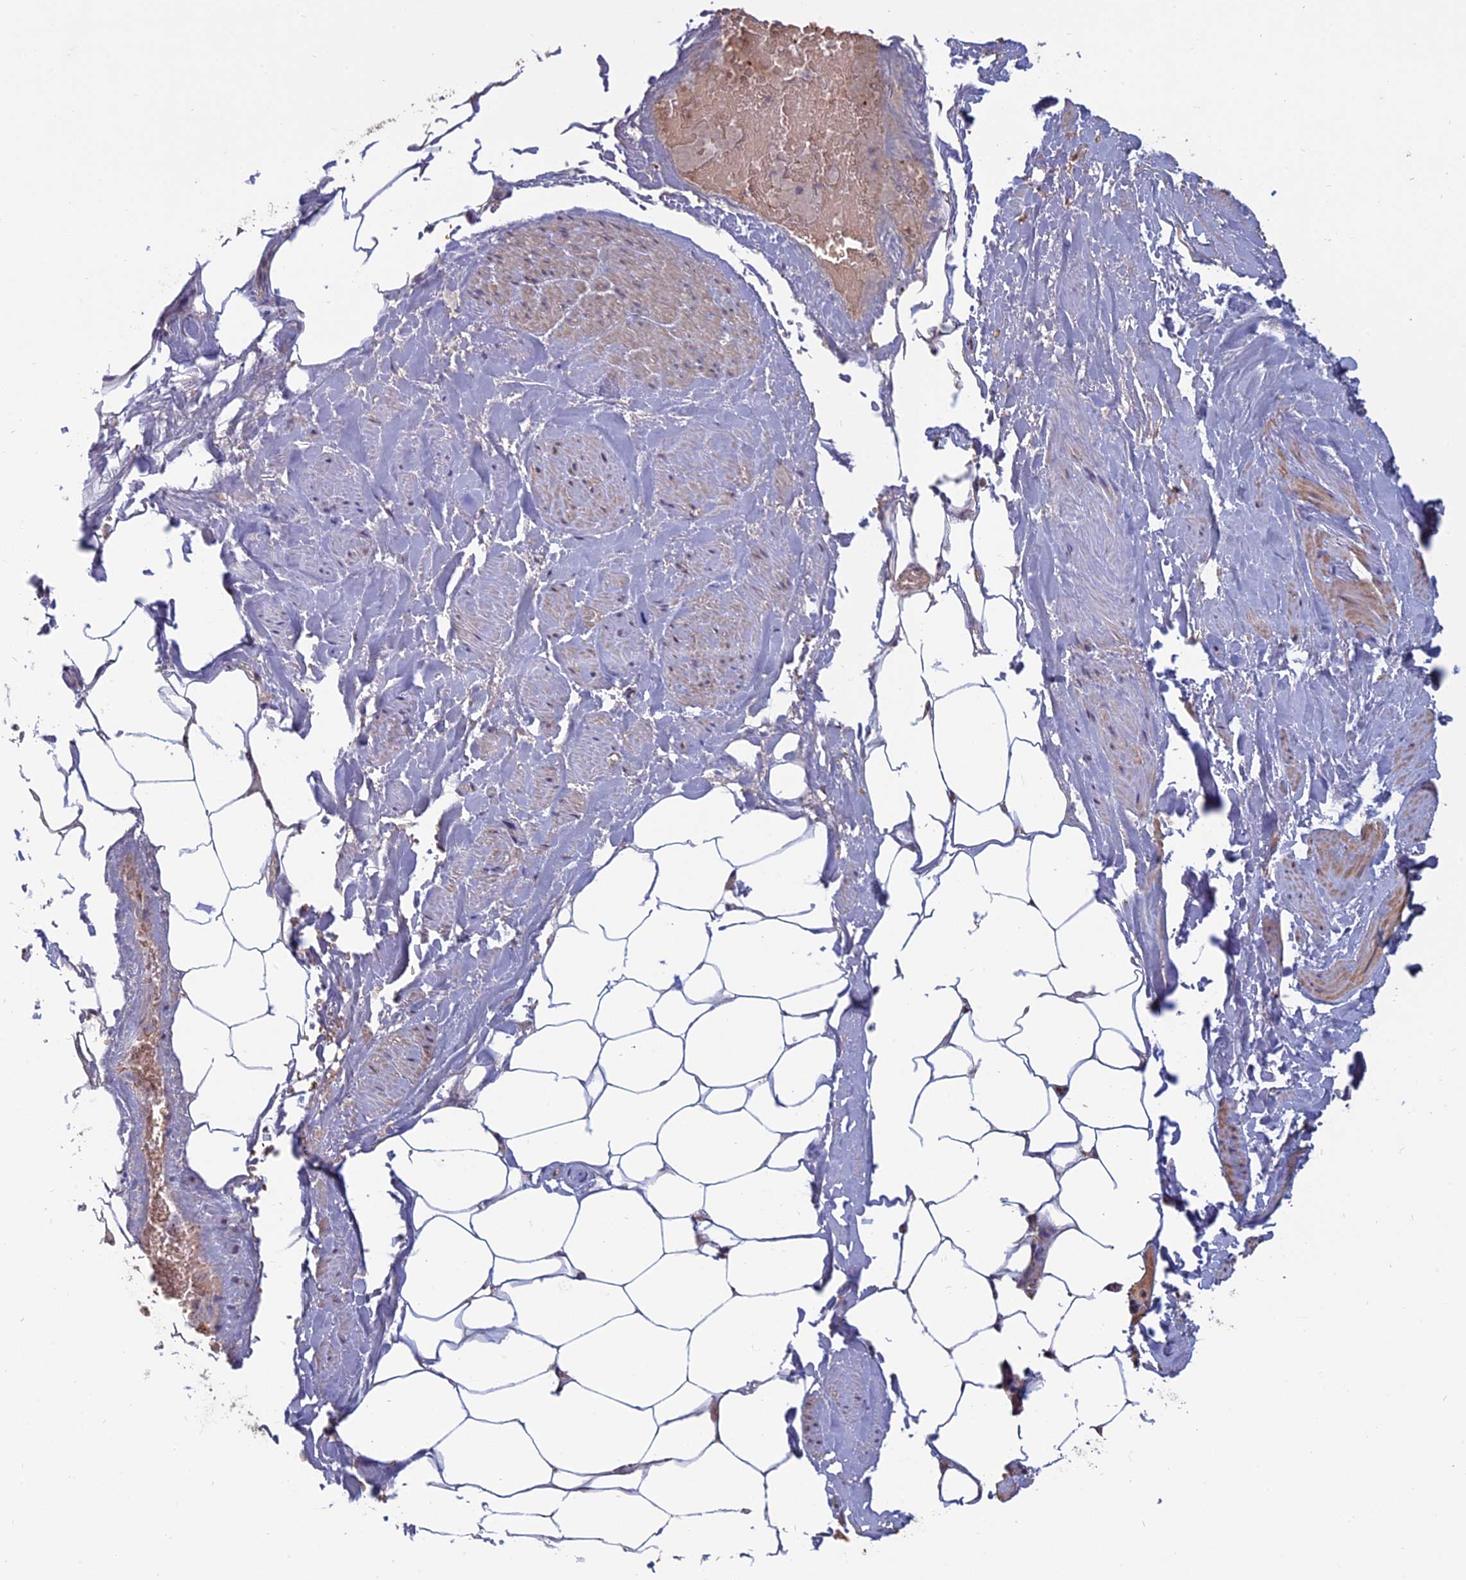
{"staining": {"intensity": "negative", "quantity": "none", "location": "none"}, "tissue": "adipose tissue", "cell_type": "Adipocytes", "image_type": "normal", "snomed": [{"axis": "morphology", "description": "Normal tissue, NOS"}, {"axis": "morphology", "description": "Adenocarcinoma, Low grade"}, {"axis": "topography", "description": "Prostate"}, {"axis": "topography", "description": "Peripheral nerve tissue"}], "caption": "The histopathology image reveals no significant staining in adipocytes of adipose tissue. Nuclei are stained in blue.", "gene": "MFAP1", "patient": {"sex": "male", "age": 63}}